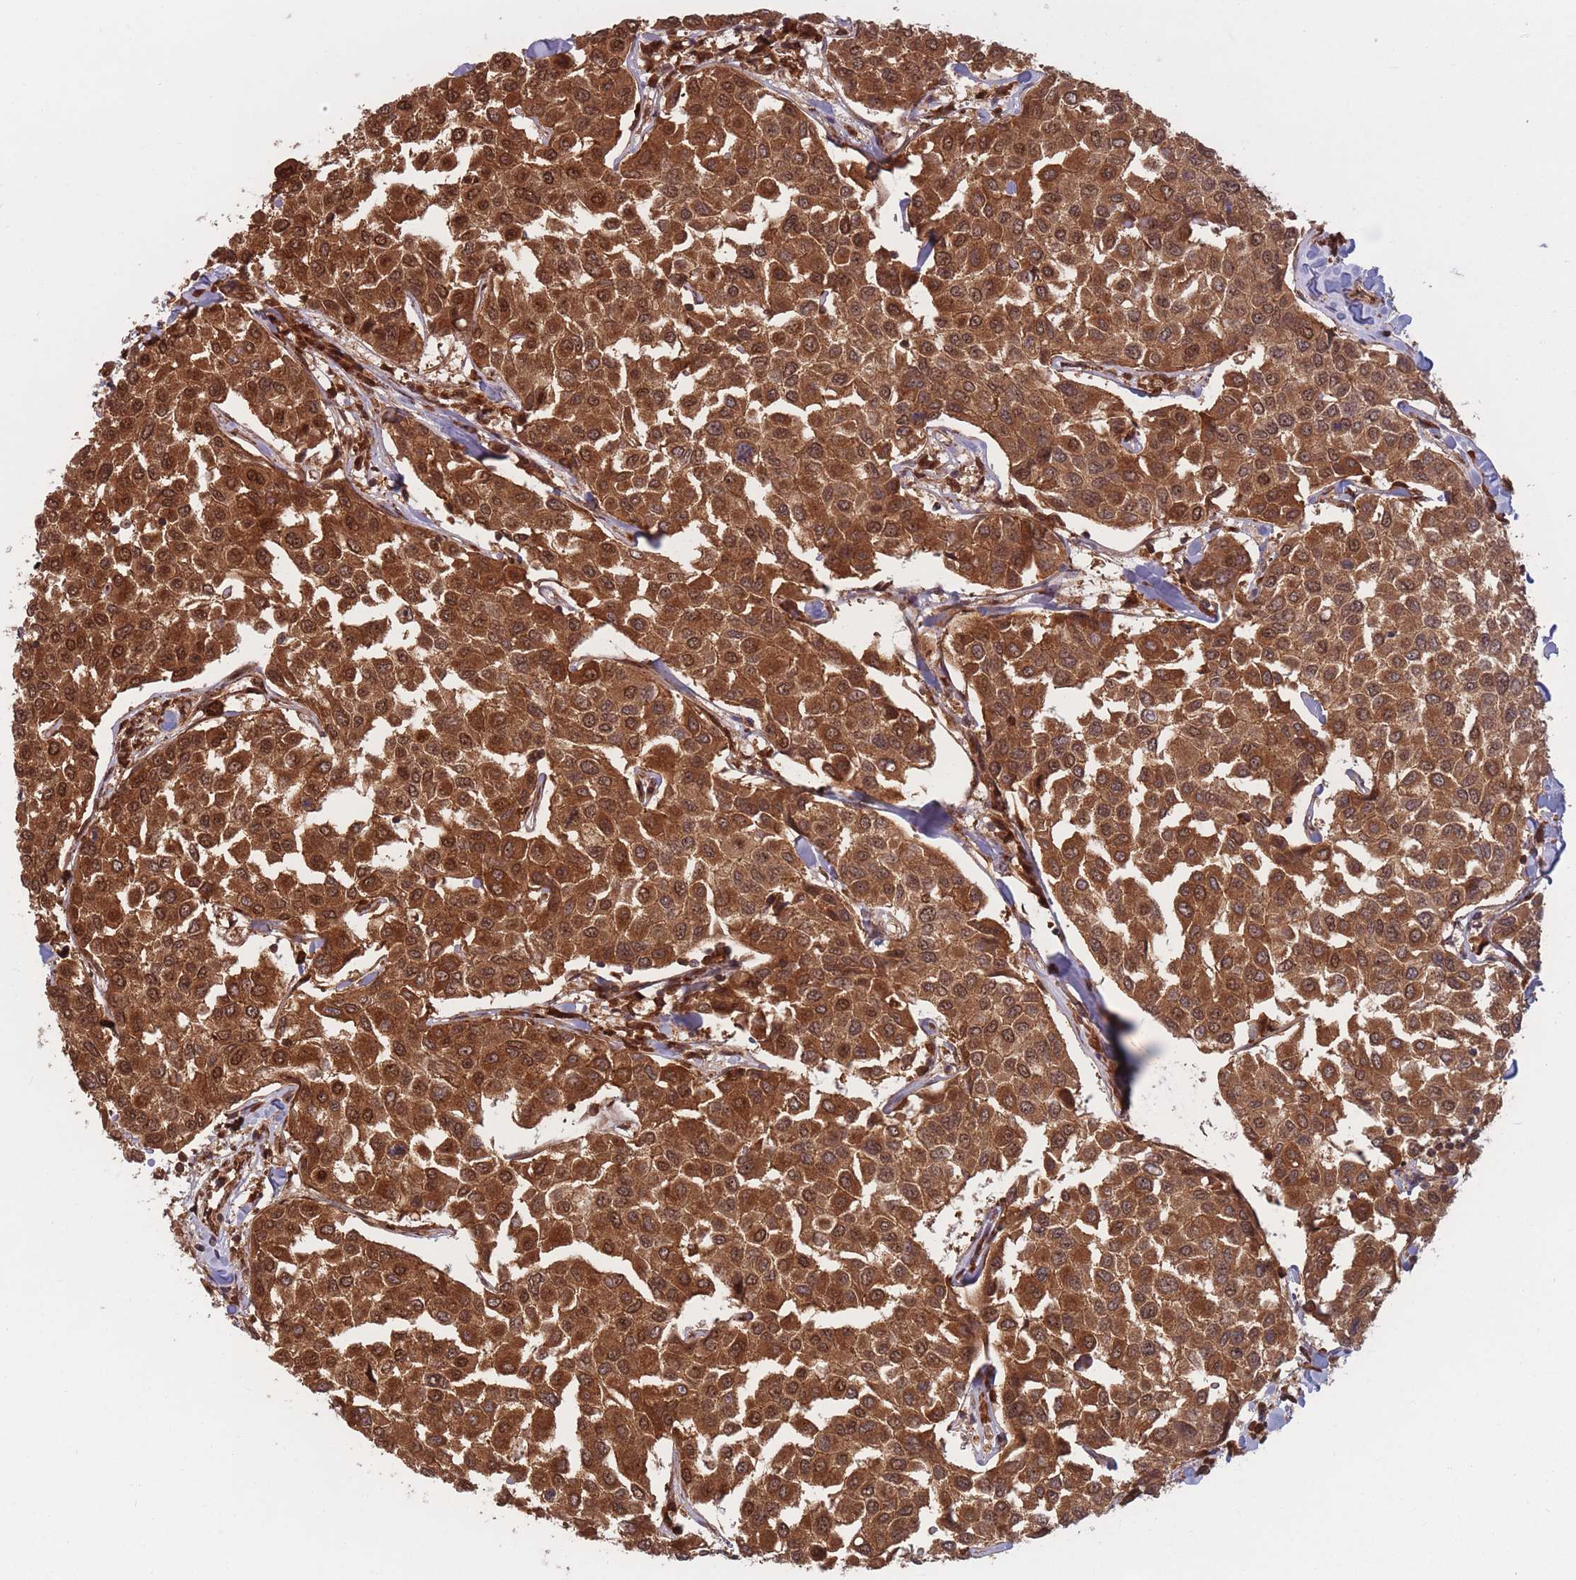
{"staining": {"intensity": "strong", "quantity": ">75%", "location": "cytoplasmic/membranous,nuclear"}, "tissue": "breast cancer", "cell_type": "Tumor cells", "image_type": "cancer", "snomed": [{"axis": "morphology", "description": "Duct carcinoma"}, {"axis": "topography", "description": "Breast"}], "caption": "Breast cancer stained with IHC exhibits strong cytoplasmic/membranous and nuclear positivity in about >75% of tumor cells.", "gene": "PODXL2", "patient": {"sex": "female", "age": 55}}